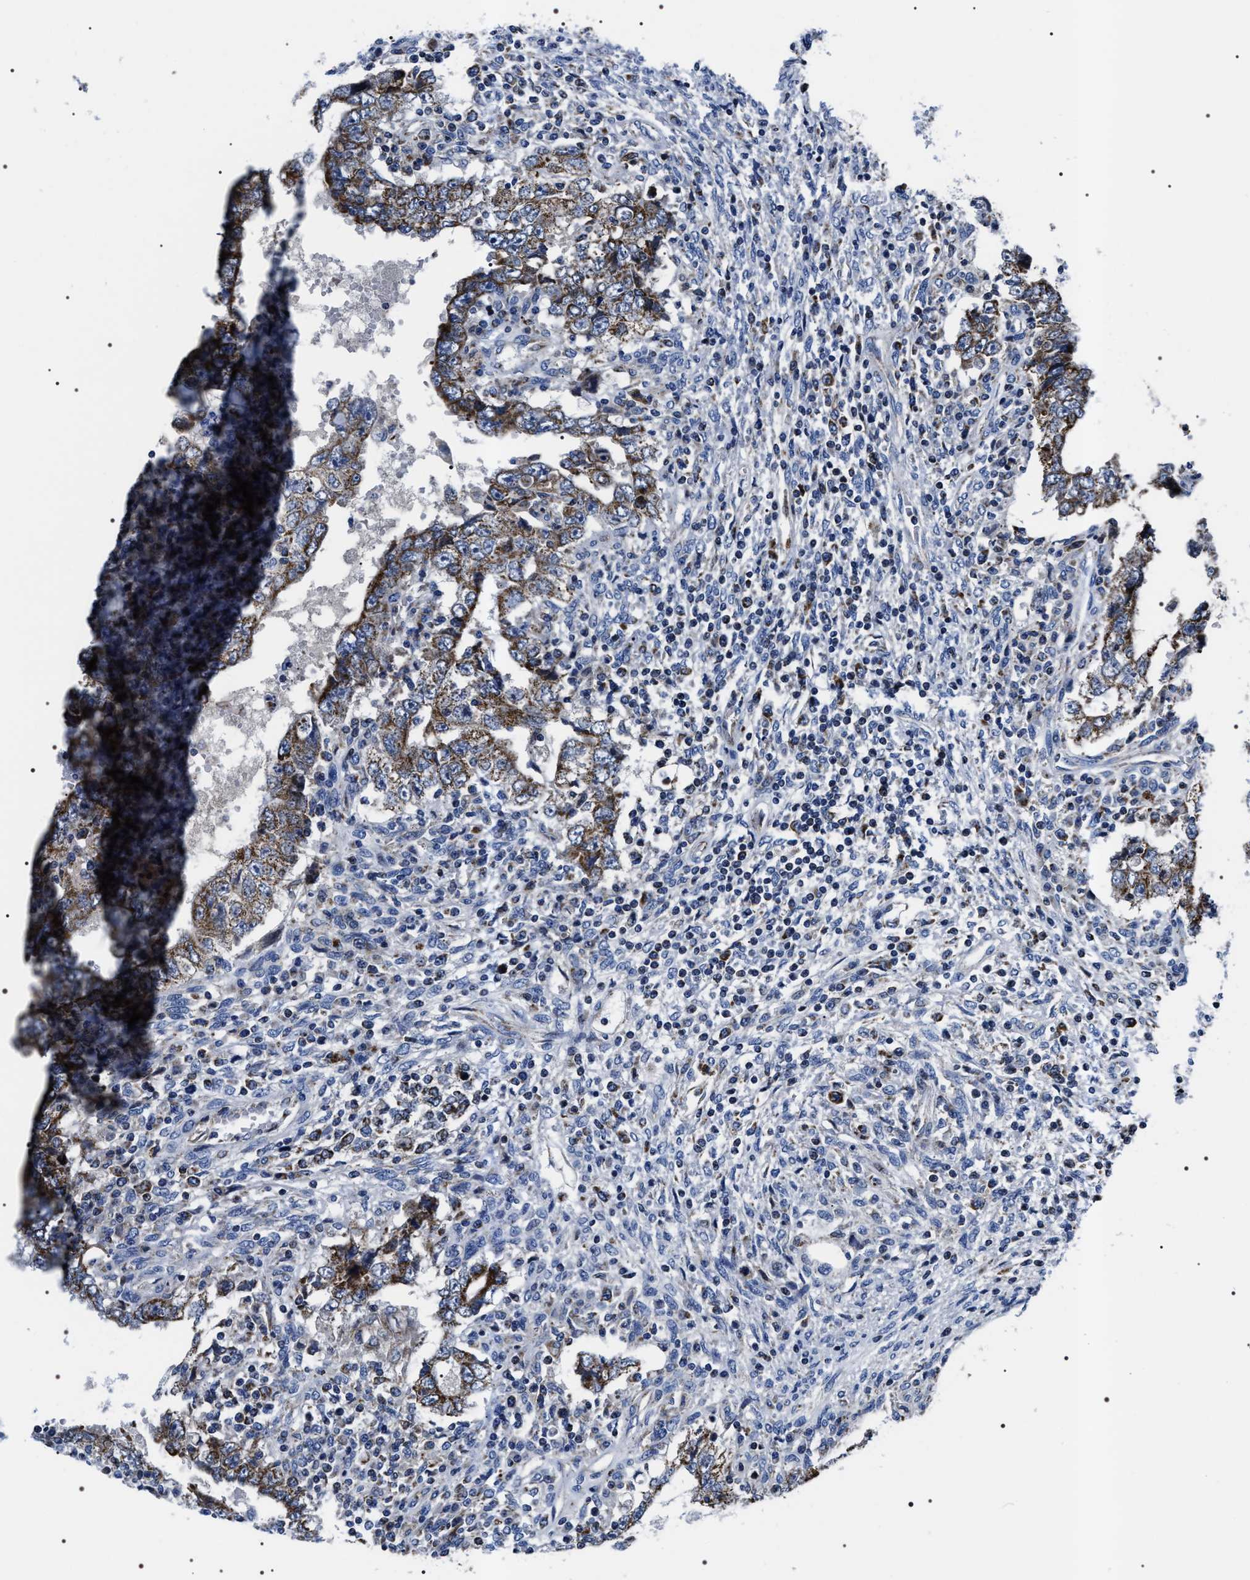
{"staining": {"intensity": "moderate", "quantity": ">75%", "location": "cytoplasmic/membranous"}, "tissue": "testis cancer", "cell_type": "Tumor cells", "image_type": "cancer", "snomed": [{"axis": "morphology", "description": "Carcinoma, Embryonal, NOS"}, {"axis": "topography", "description": "Testis"}], "caption": "This is an image of immunohistochemistry staining of testis embryonal carcinoma, which shows moderate staining in the cytoplasmic/membranous of tumor cells.", "gene": "NTMT1", "patient": {"sex": "male", "age": 26}}